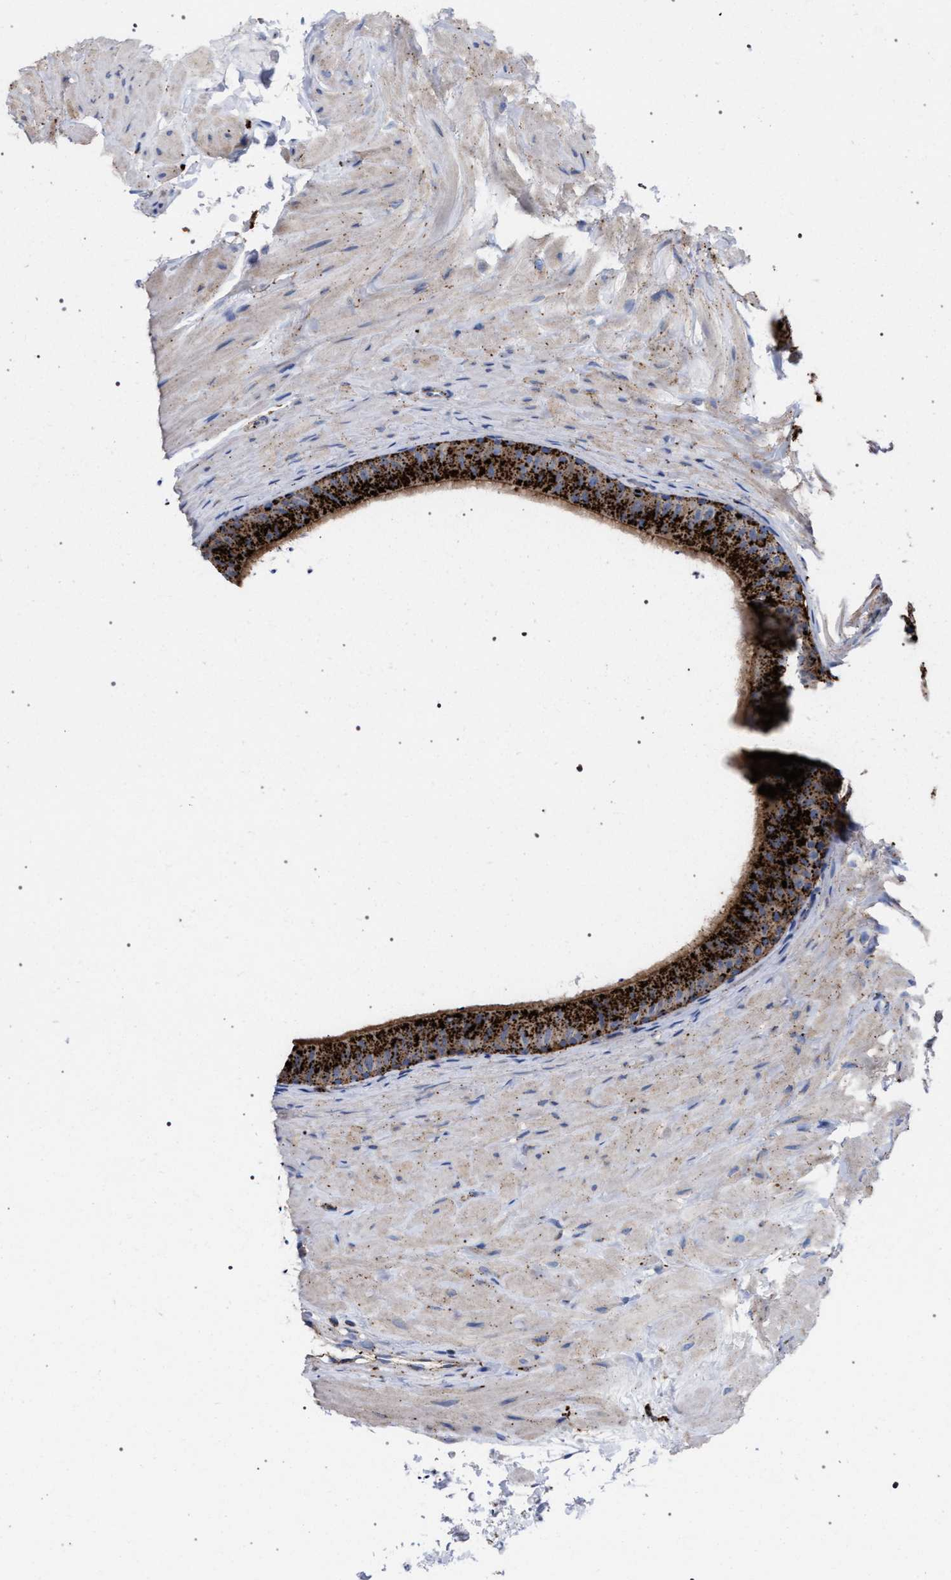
{"staining": {"intensity": "strong", "quantity": ">75%", "location": "cytoplasmic/membranous"}, "tissue": "epididymis", "cell_type": "Glandular cells", "image_type": "normal", "snomed": [{"axis": "morphology", "description": "Normal tissue, NOS"}, {"axis": "topography", "description": "Epididymis"}], "caption": "An IHC image of benign tissue is shown. Protein staining in brown labels strong cytoplasmic/membranous positivity in epididymis within glandular cells.", "gene": "PPT1", "patient": {"sex": "male", "age": 34}}